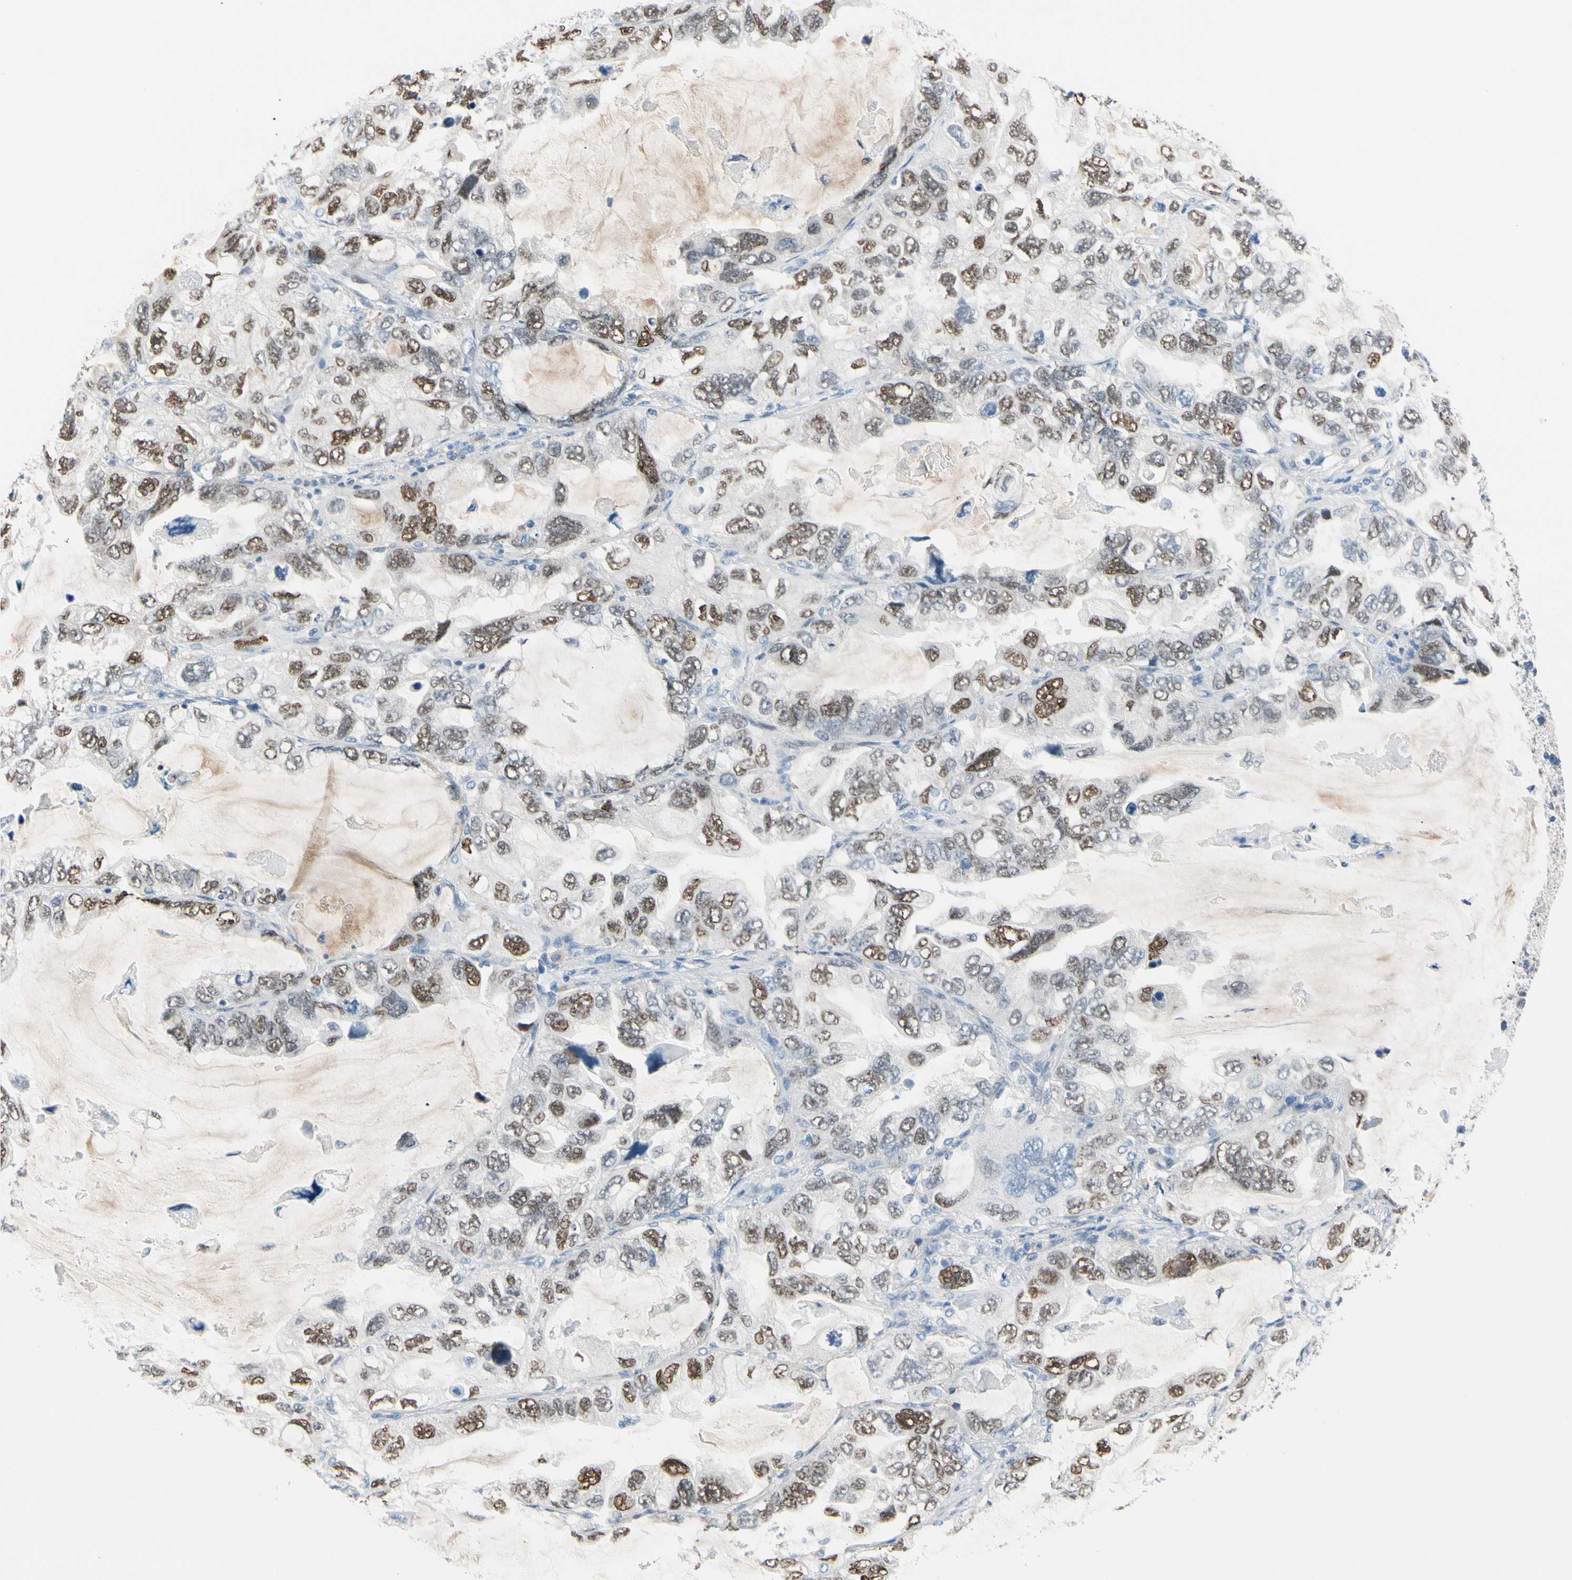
{"staining": {"intensity": "moderate", "quantity": ">75%", "location": "nuclear"}, "tissue": "lung cancer", "cell_type": "Tumor cells", "image_type": "cancer", "snomed": [{"axis": "morphology", "description": "Squamous cell carcinoma, NOS"}, {"axis": "topography", "description": "Lung"}], "caption": "Tumor cells demonstrate medium levels of moderate nuclear positivity in about >75% of cells in lung cancer. (DAB (3,3'-diaminobenzidine) IHC with brightfield microscopy, high magnification).", "gene": "CFAP36", "patient": {"sex": "female", "age": 73}}